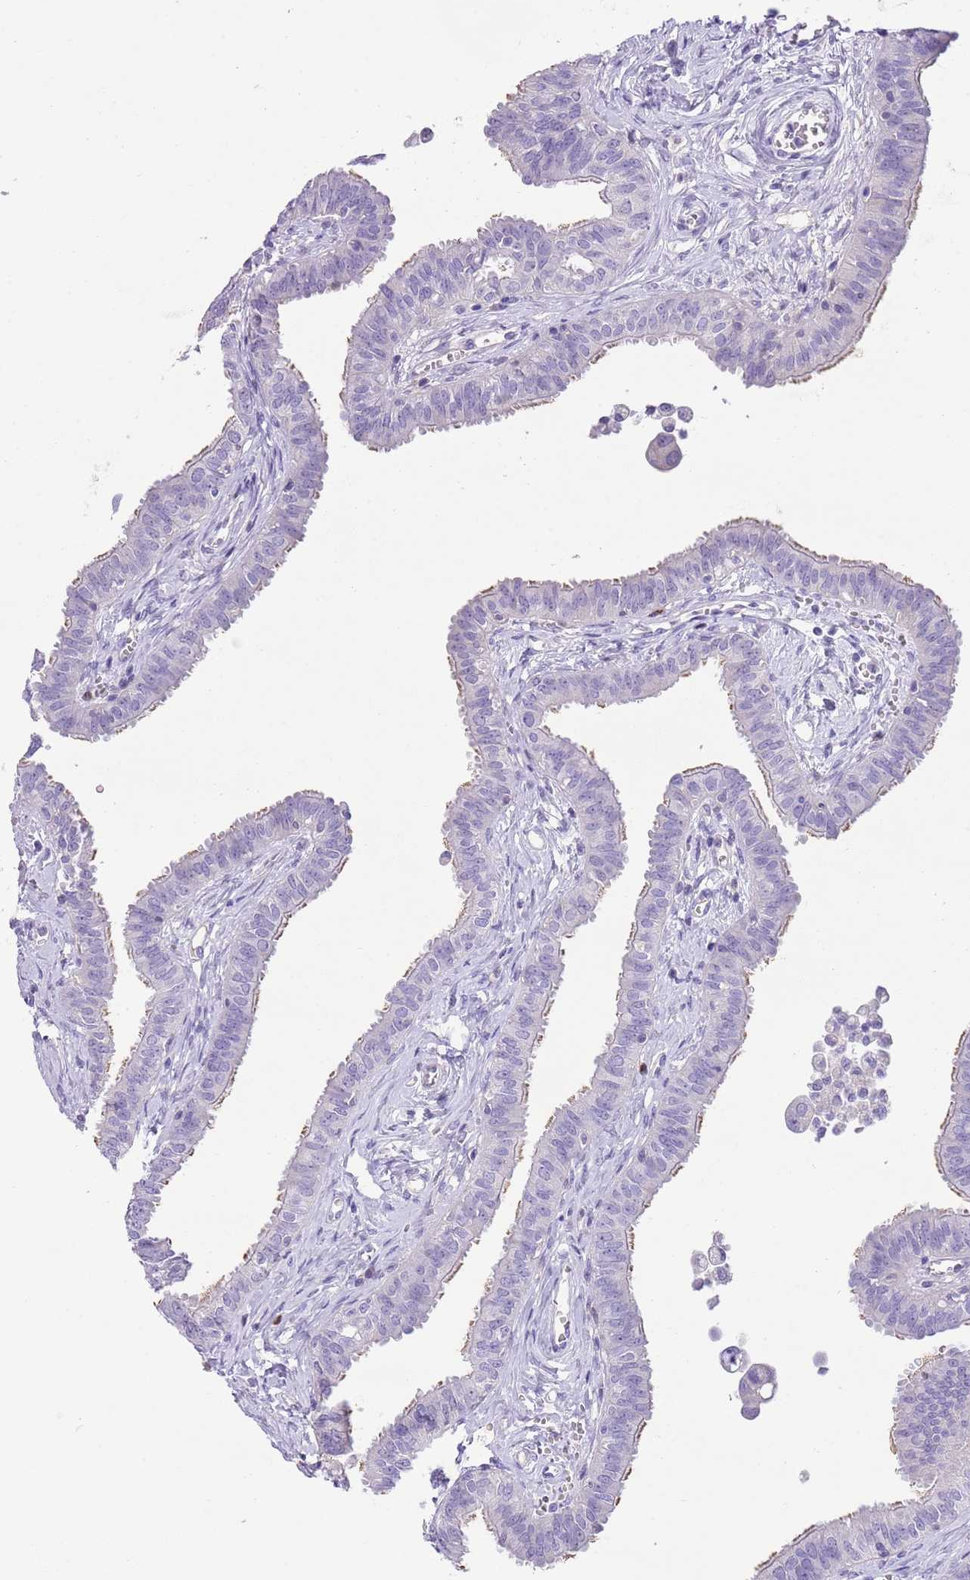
{"staining": {"intensity": "negative", "quantity": "none", "location": "none"}, "tissue": "fallopian tube", "cell_type": "Glandular cells", "image_type": "normal", "snomed": [{"axis": "morphology", "description": "Normal tissue, NOS"}, {"axis": "morphology", "description": "Carcinoma, NOS"}, {"axis": "topography", "description": "Fallopian tube"}, {"axis": "topography", "description": "Ovary"}], "caption": "Immunohistochemical staining of unremarkable human fallopian tube demonstrates no significant expression in glandular cells.", "gene": "CLEC2A", "patient": {"sex": "female", "age": 59}}